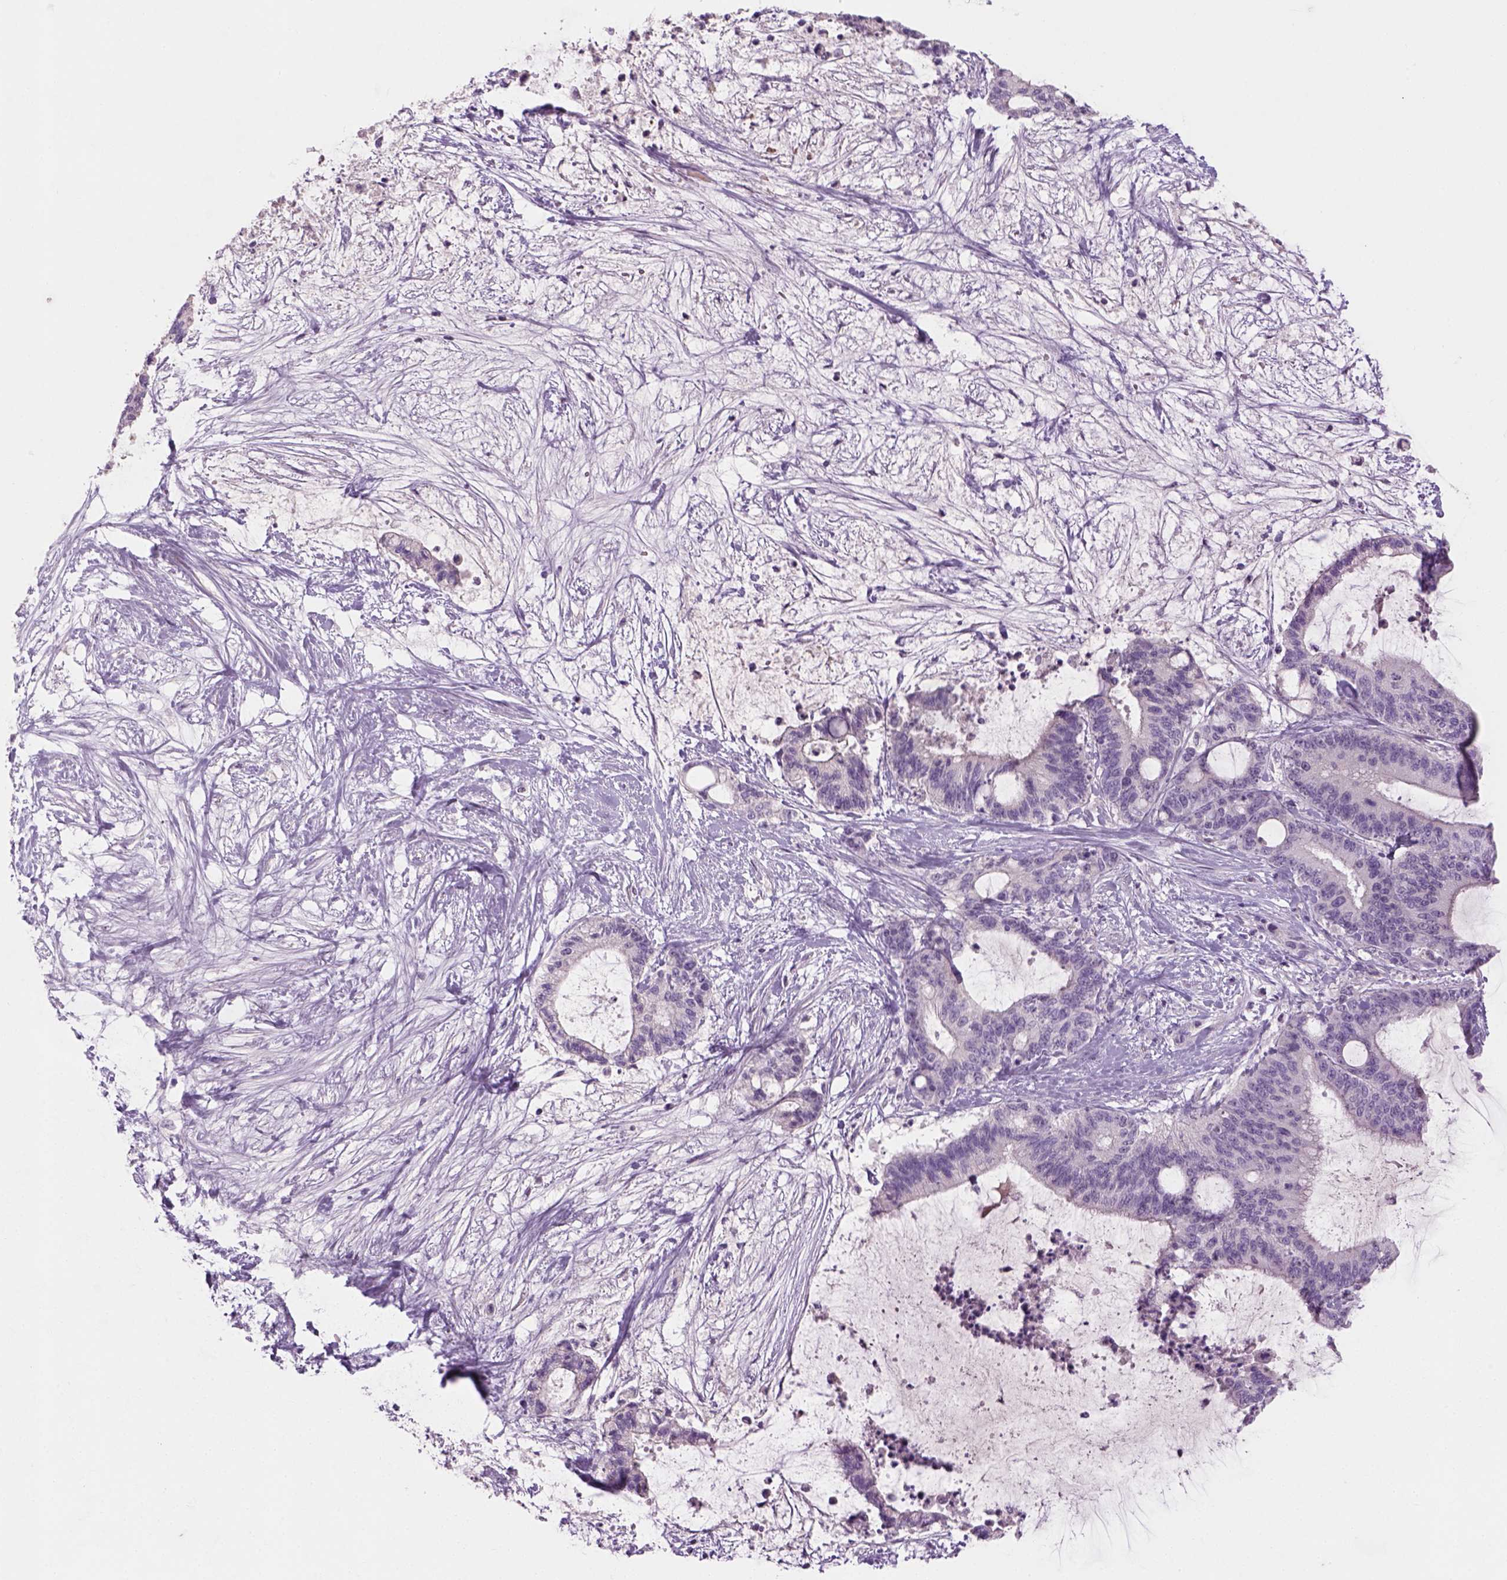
{"staining": {"intensity": "negative", "quantity": "none", "location": "none"}, "tissue": "liver cancer", "cell_type": "Tumor cells", "image_type": "cancer", "snomed": [{"axis": "morphology", "description": "Cholangiocarcinoma"}, {"axis": "topography", "description": "Liver"}], "caption": "Tumor cells are negative for protein expression in human cholangiocarcinoma (liver). Nuclei are stained in blue.", "gene": "GFI1B", "patient": {"sex": "female", "age": 73}}